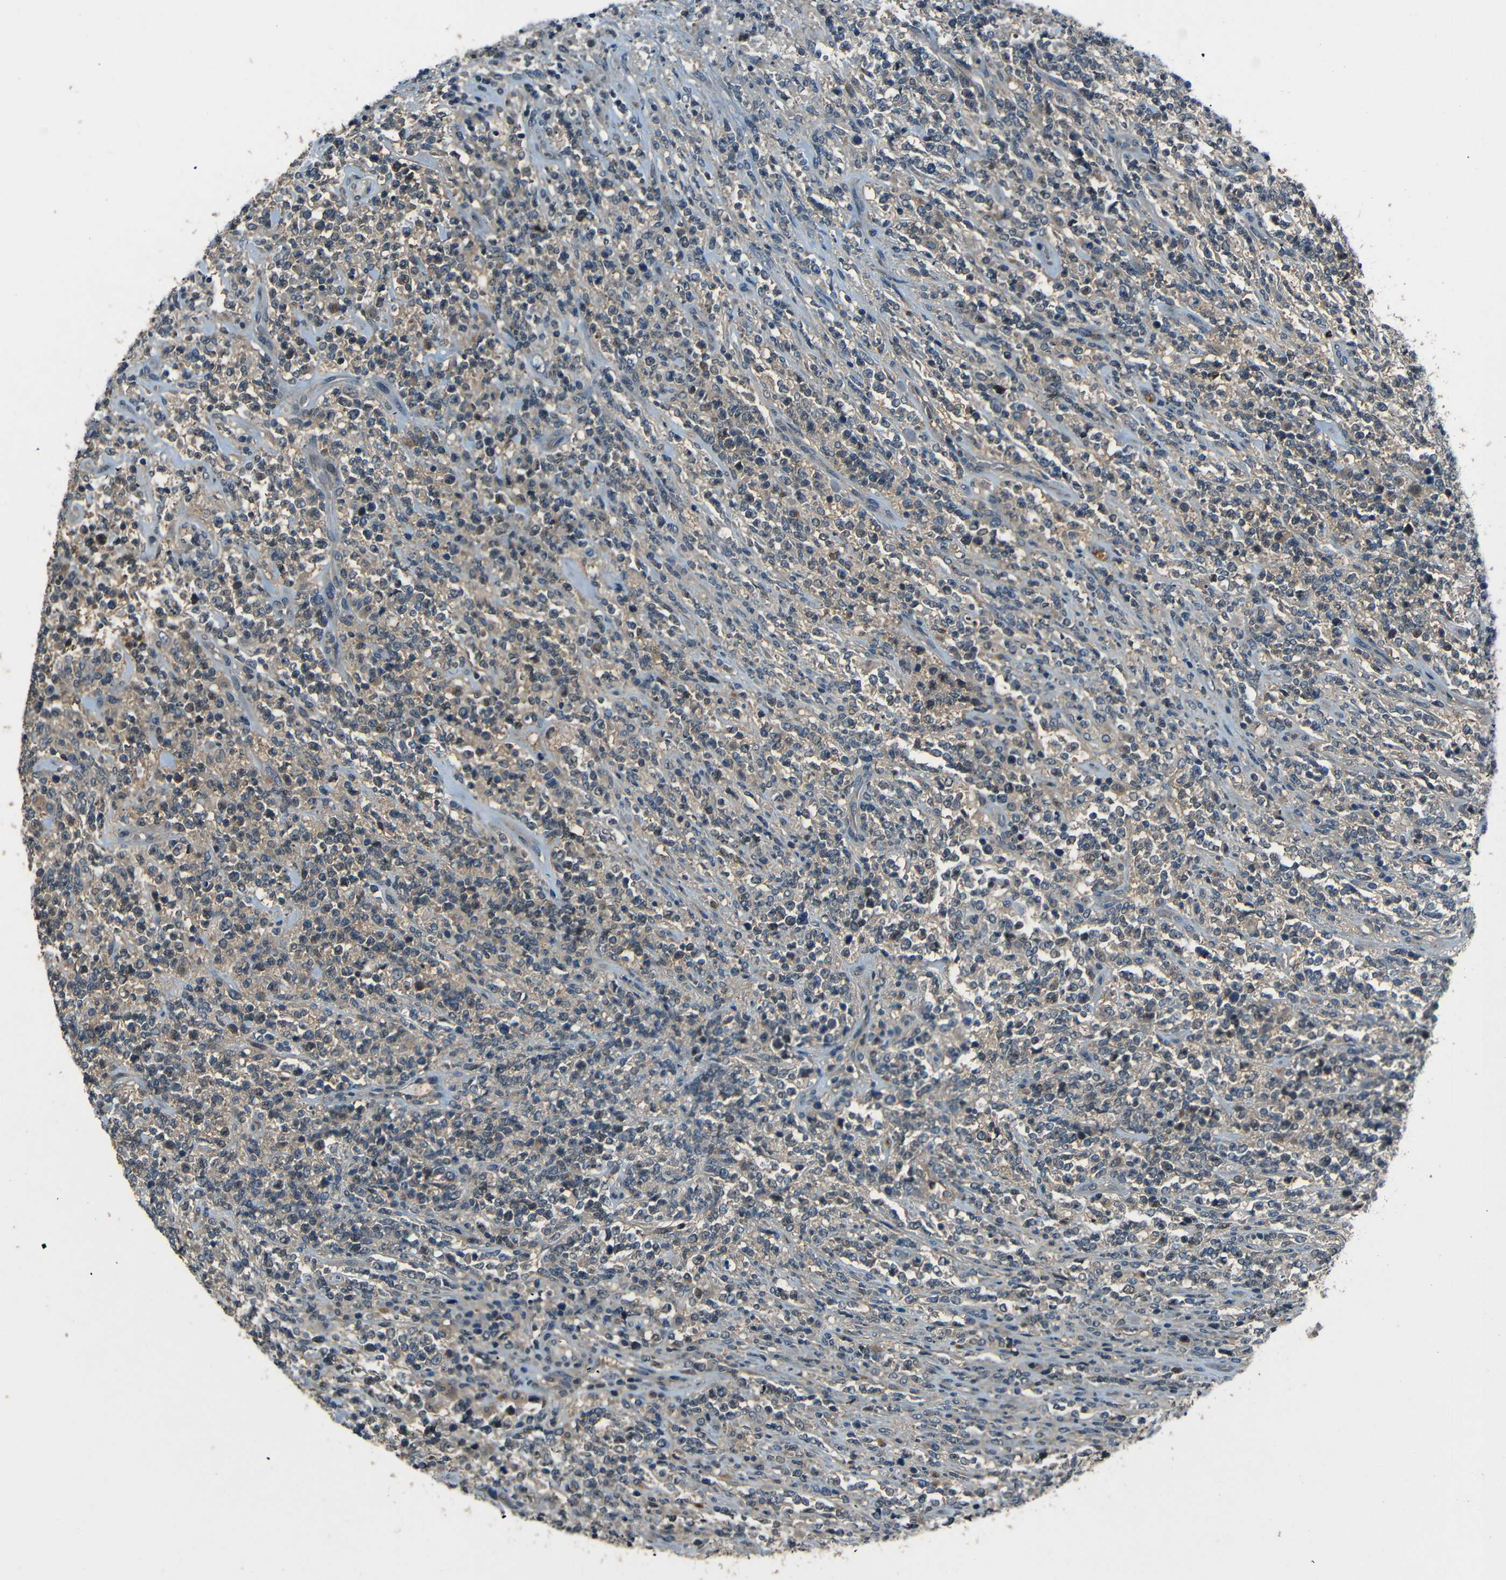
{"staining": {"intensity": "weak", "quantity": "25%-75%", "location": "cytoplasmic/membranous"}, "tissue": "lymphoma", "cell_type": "Tumor cells", "image_type": "cancer", "snomed": [{"axis": "morphology", "description": "Malignant lymphoma, non-Hodgkin's type, High grade"}, {"axis": "topography", "description": "Soft tissue"}], "caption": "Immunohistochemistry (IHC) staining of lymphoma, which reveals low levels of weak cytoplasmic/membranous positivity in approximately 25%-75% of tumor cells indicating weak cytoplasmic/membranous protein expression. The staining was performed using DAB (3,3'-diaminobenzidine) (brown) for protein detection and nuclei were counterstained in hematoxylin (blue).", "gene": "SLA", "patient": {"sex": "male", "age": 18}}